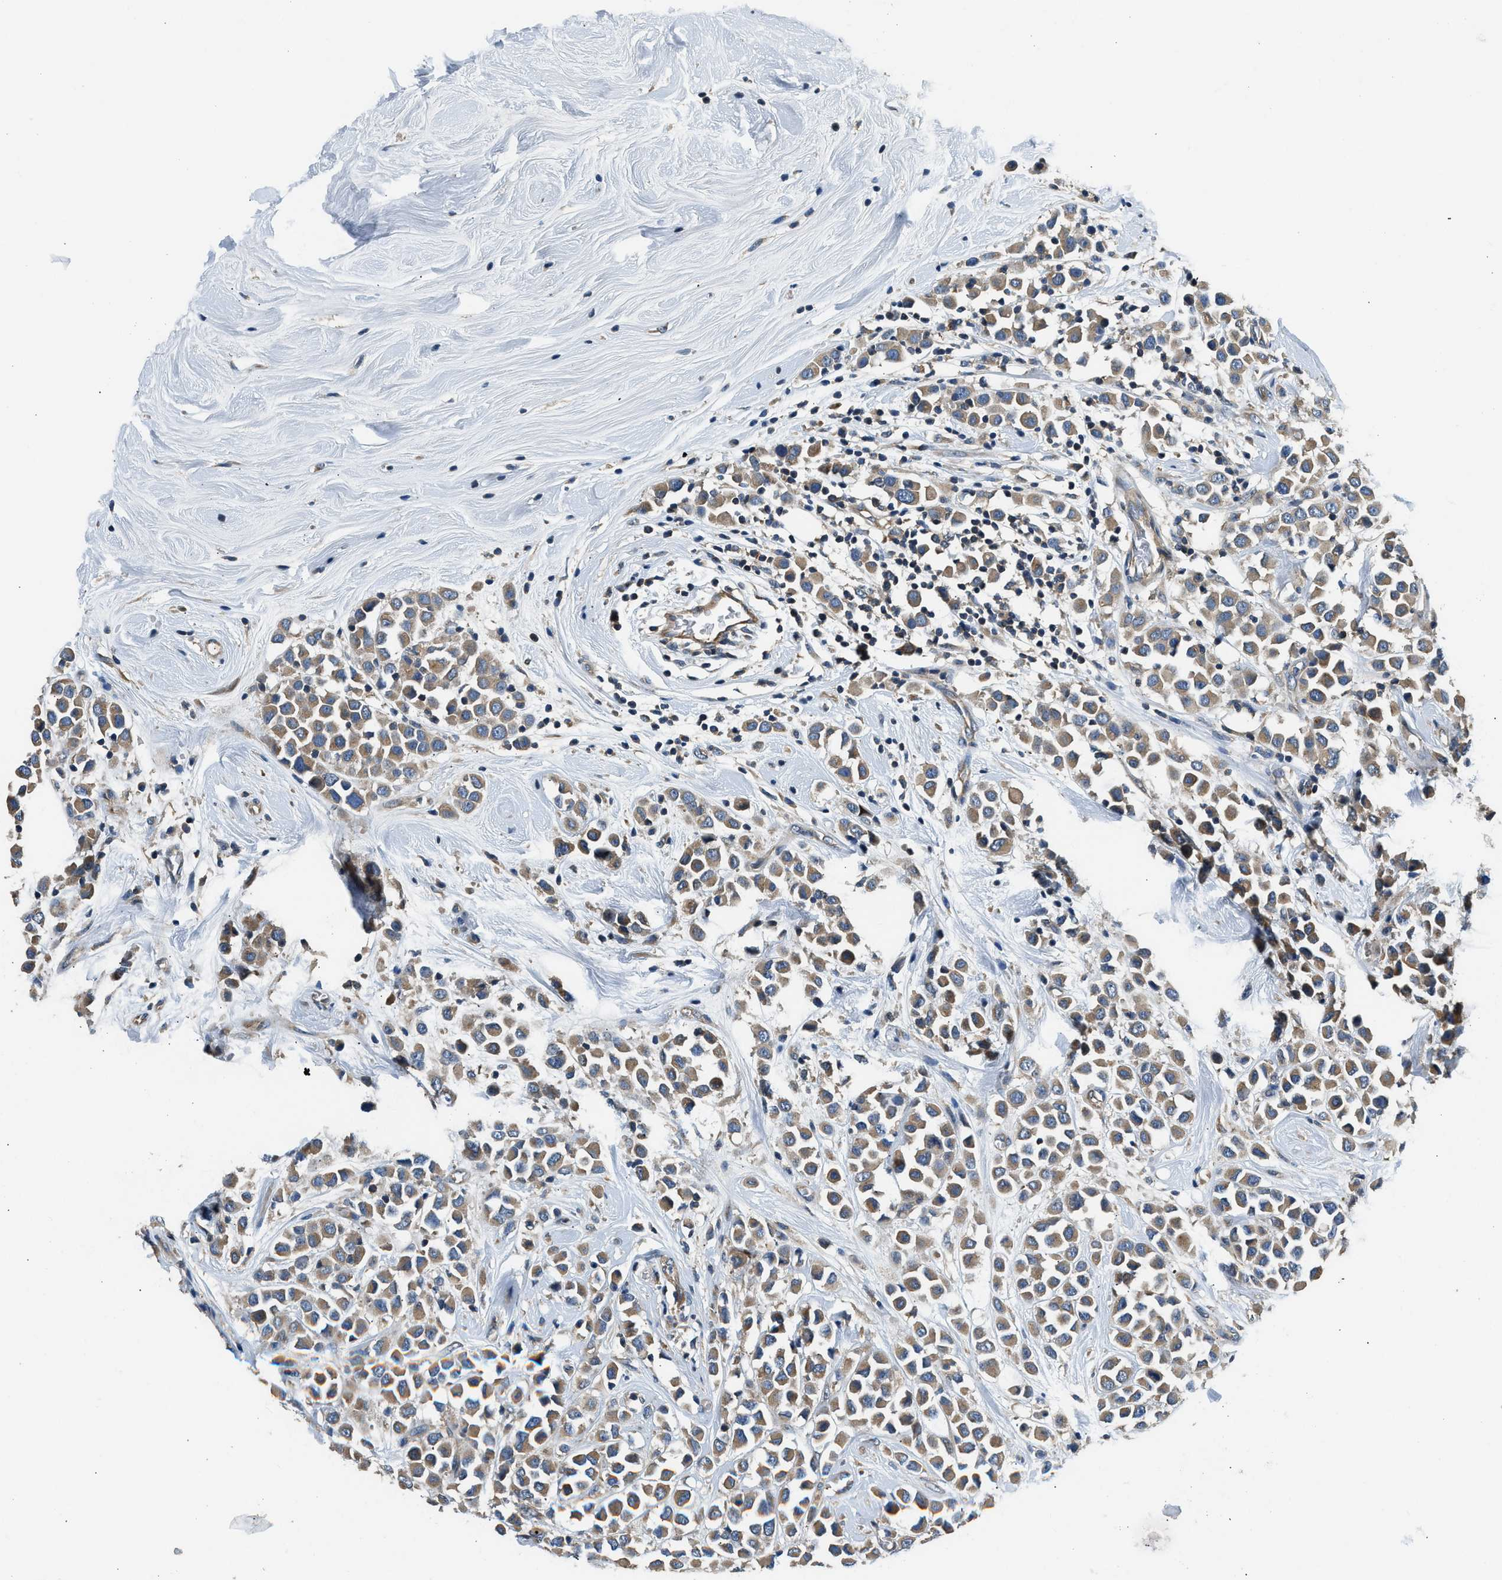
{"staining": {"intensity": "moderate", "quantity": ">75%", "location": "cytoplasmic/membranous"}, "tissue": "breast cancer", "cell_type": "Tumor cells", "image_type": "cancer", "snomed": [{"axis": "morphology", "description": "Duct carcinoma"}, {"axis": "topography", "description": "Breast"}], "caption": "A medium amount of moderate cytoplasmic/membranous expression is present in approximately >75% of tumor cells in infiltrating ductal carcinoma (breast) tissue.", "gene": "IL3RA", "patient": {"sex": "female", "age": 61}}